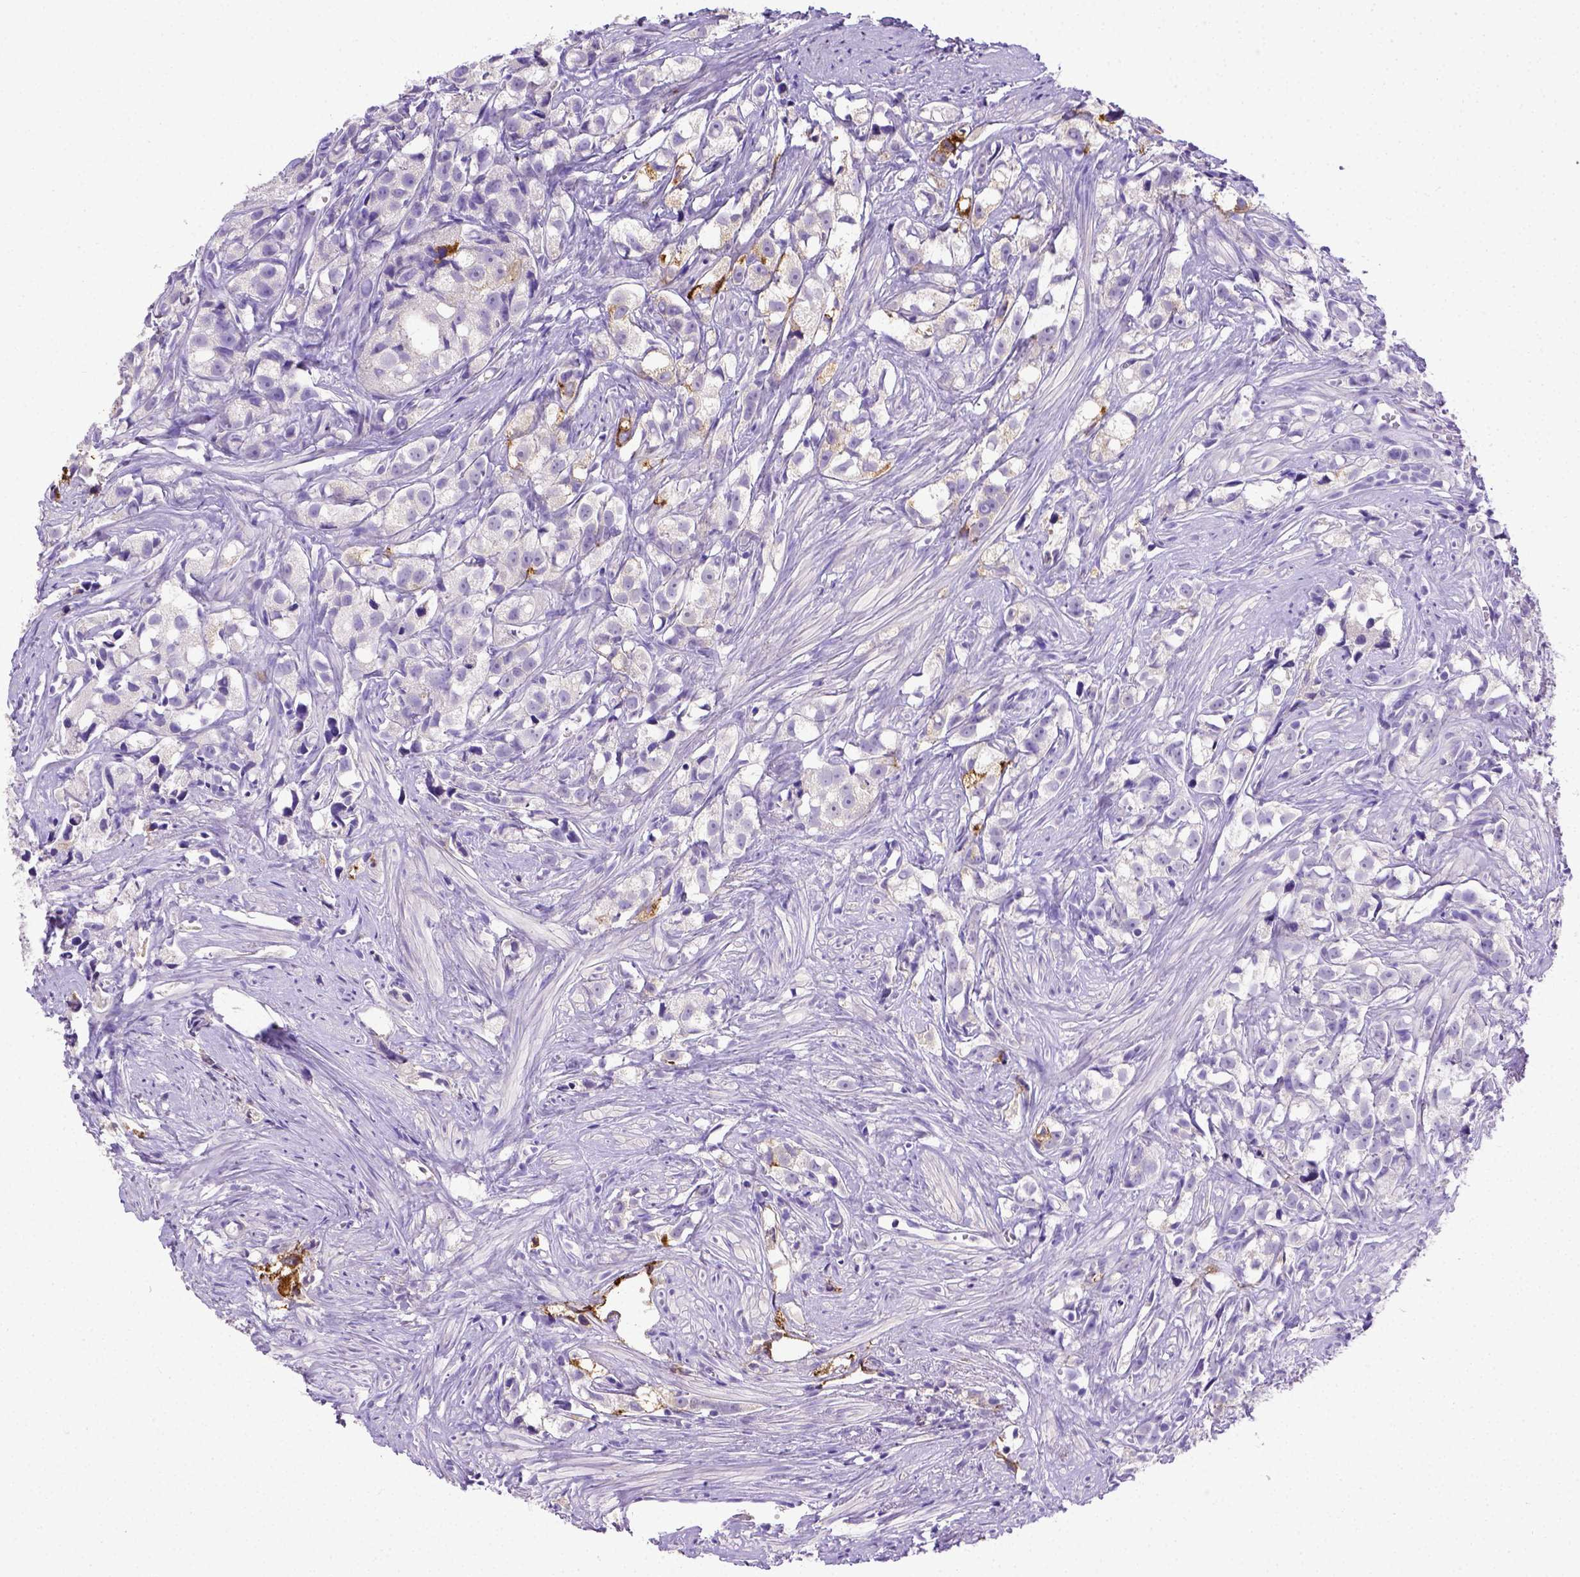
{"staining": {"intensity": "negative", "quantity": "none", "location": "none"}, "tissue": "prostate cancer", "cell_type": "Tumor cells", "image_type": "cancer", "snomed": [{"axis": "morphology", "description": "Adenocarcinoma, High grade"}, {"axis": "topography", "description": "Prostate"}], "caption": "An immunohistochemistry (IHC) image of high-grade adenocarcinoma (prostate) is shown. There is no staining in tumor cells of high-grade adenocarcinoma (prostate).", "gene": "B3GAT1", "patient": {"sex": "male", "age": 68}}